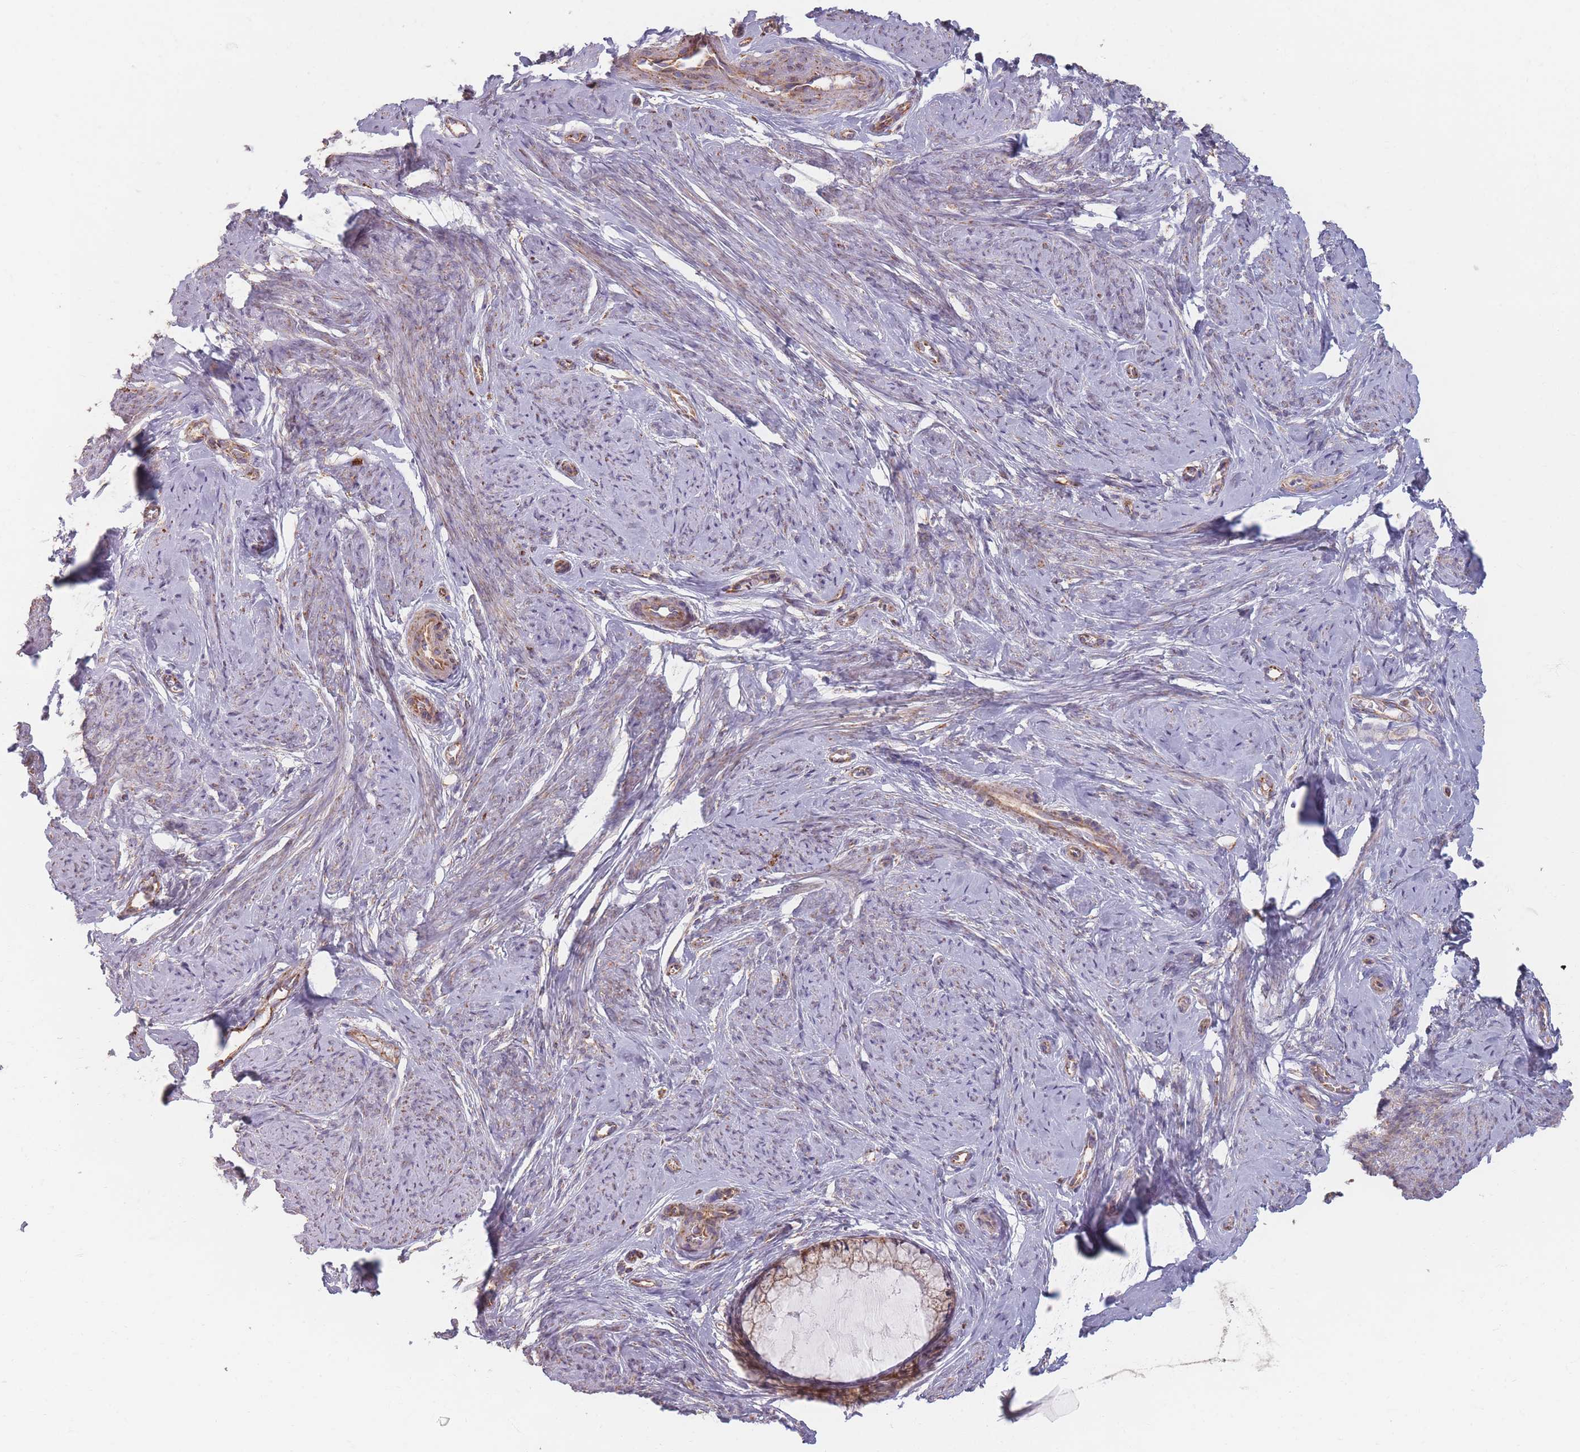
{"staining": {"intensity": "moderate", "quantity": "25%-75%", "location": "cytoplasmic/membranous"}, "tissue": "cervix", "cell_type": "Glandular cells", "image_type": "normal", "snomed": [{"axis": "morphology", "description": "Normal tissue, NOS"}, {"axis": "topography", "description": "Cervix"}], "caption": "Glandular cells demonstrate medium levels of moderate cytoplasmic/membranous staining in about 25%-75% of cells in benign cervix. (brown staining indicates protein expression, while blue staining denotes nuclei).", "gene": "ESRP2", "patient": {"sex": "female", "age": 42}}